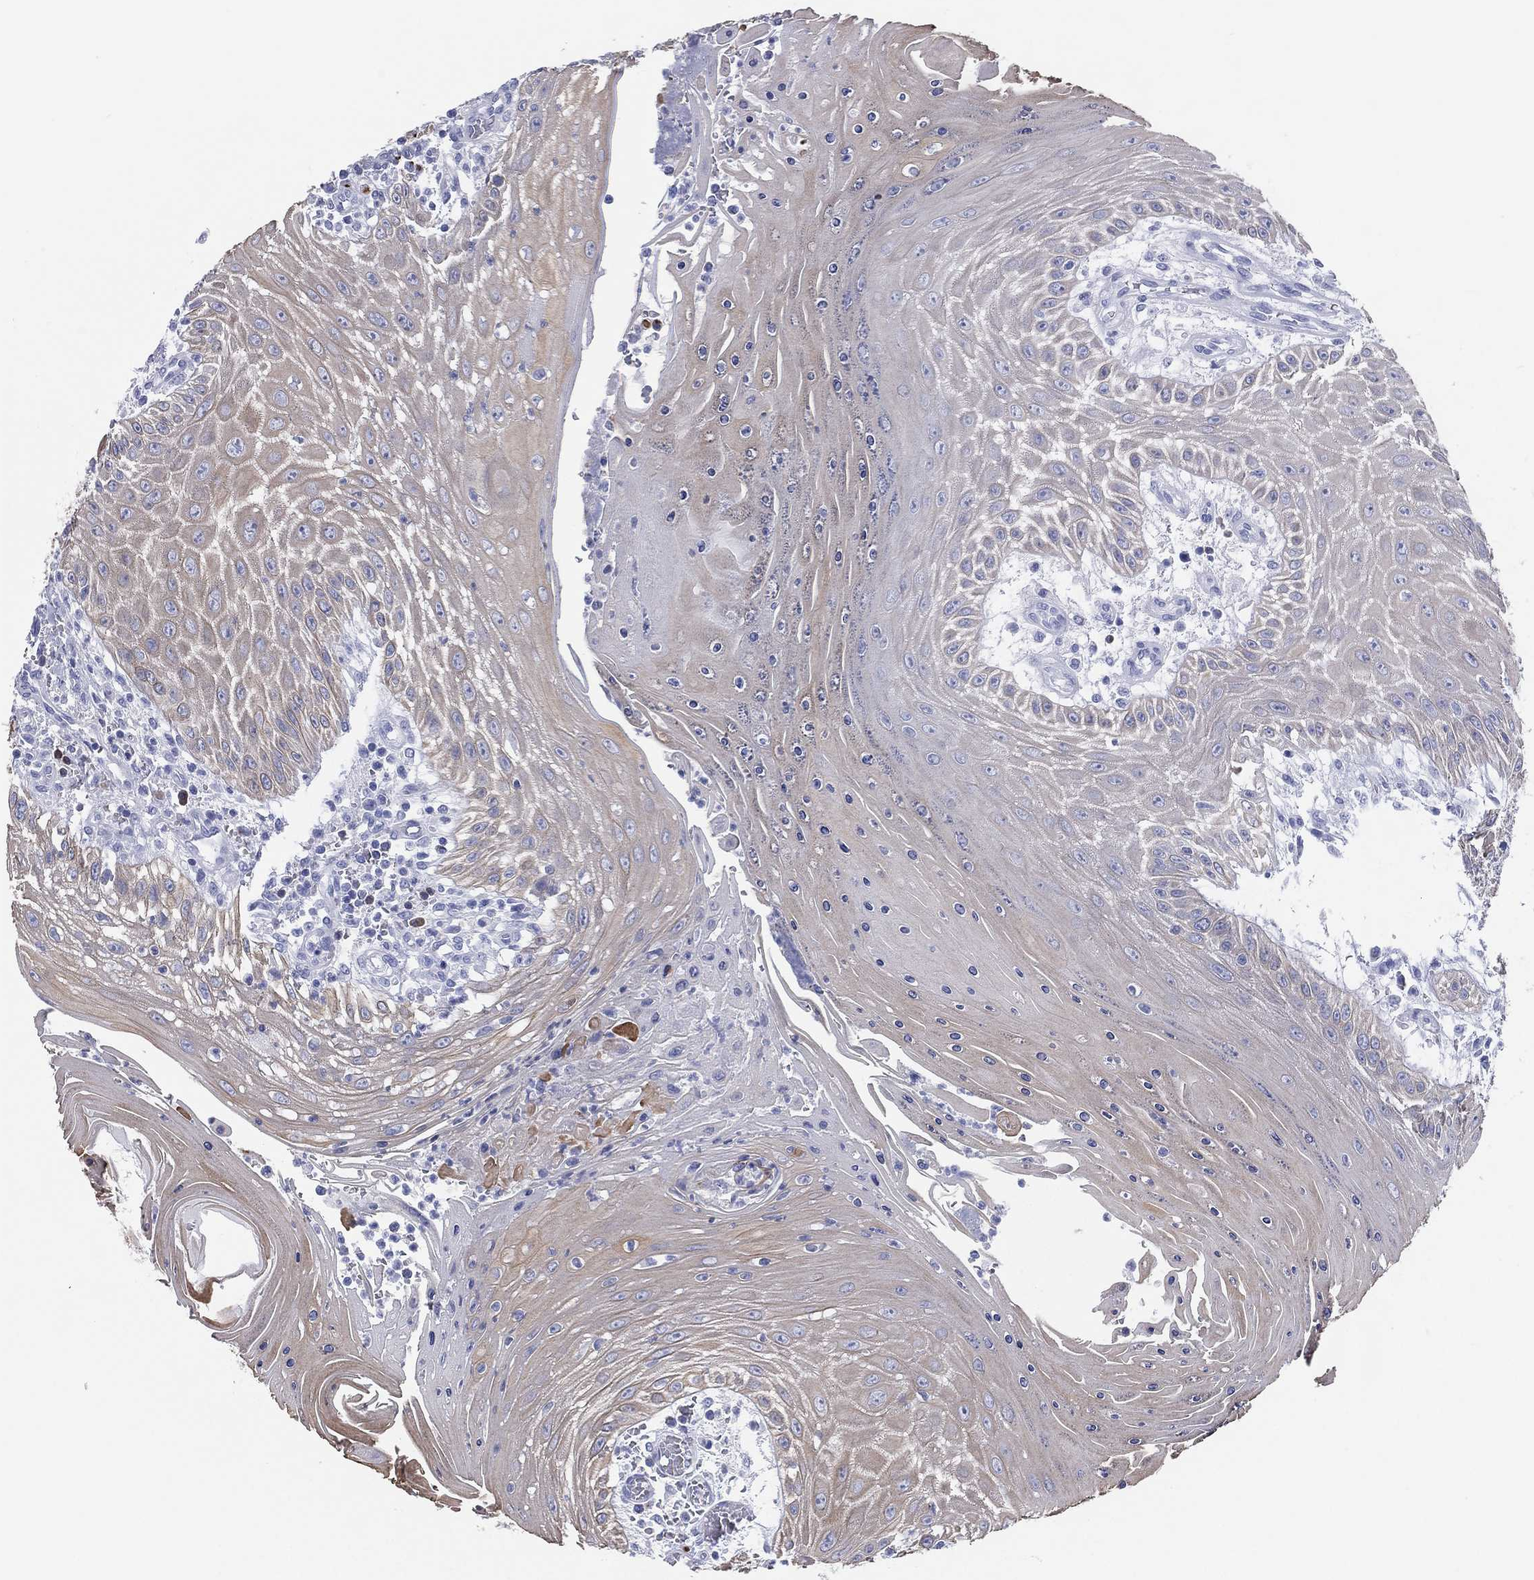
{"staining": {"intensity": "moderate", "quantity": "25%-75%", "location": "cytoplasmic/membranous"}, "tissue": "head and neck cancer", "cell_type": "Tumor cells", "image_type": "cancer", "snomed": [{"axis": "morphology", "description": "Squamous cell carcinoma, NOS"}, {"axis": "topography", "description": "Oral tissue"}, {"axis": "topography", "description": "Head-Neck"}], "caption": "Protein expression analysis of human head and neck squamous cell carcinoma reveals moderate cytoplasmic/membranous staining in about 25%-75% of tumor cells.", "gene": "CD79A", "patient": {"sex": "male", "age": 58}}